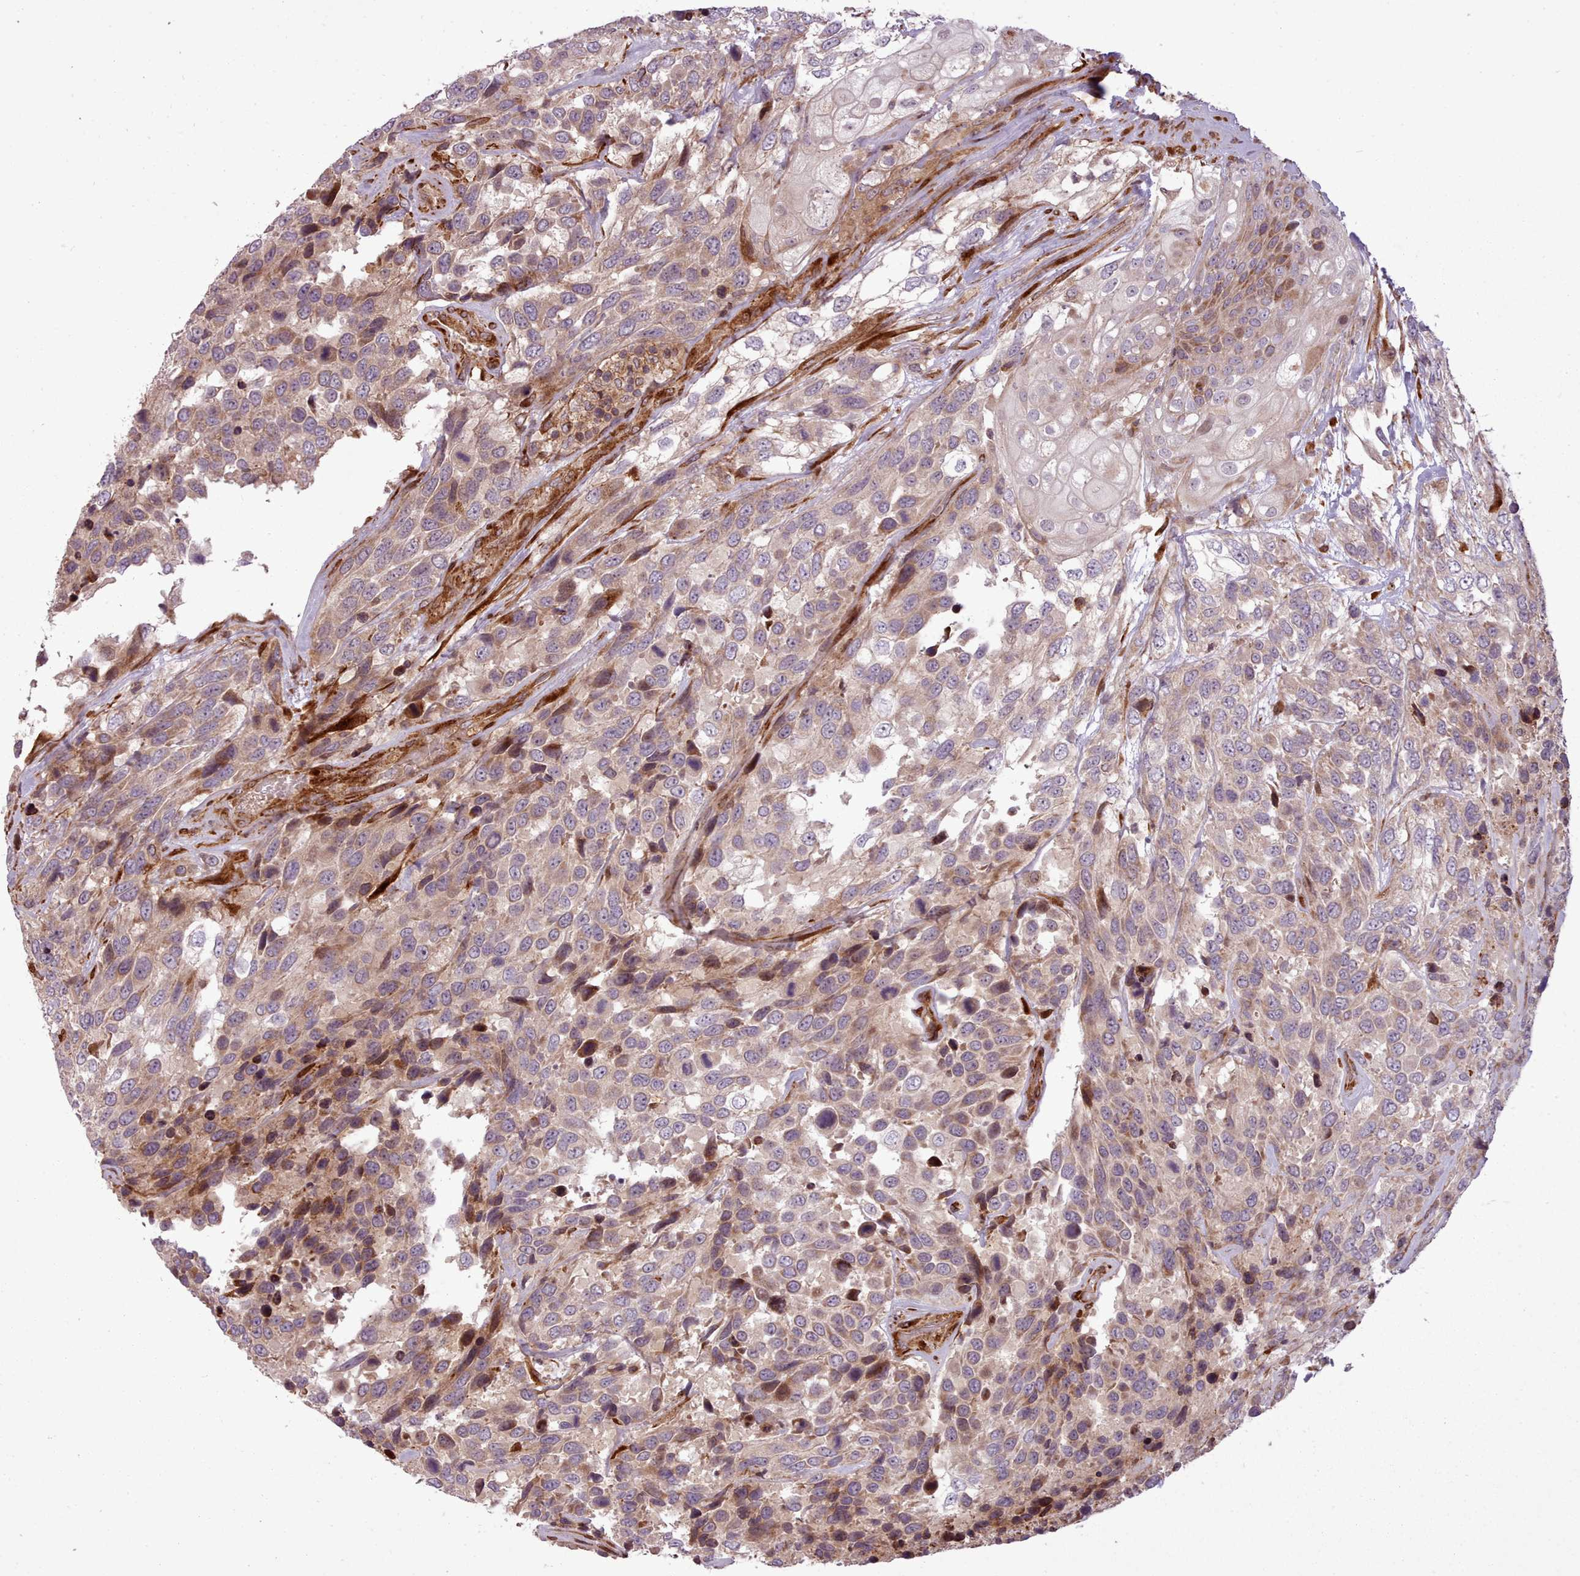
{"staining": {"intensity": "moderate", "quantity": "<25%", "location": "cytoplasmic/membranous"}, "tissue": "urothelial cancer", "cell_type": "Tumor cells", "image_type": "cancer", "snomed": [{"axis": "morphology", "description": "Urothelial carcinoma, High grade"}, {"axis": "topography", "description": "Urinary bladder"}], "caption": "Urothelial carcinoma (high-grade) stained with a brown dye demonstrates moderate cytoplasmic/membranous positive expression in approximately <25% of tumor cells.", "gene": "NLRP7", "patient": {"sex": "female", "age": 70}}